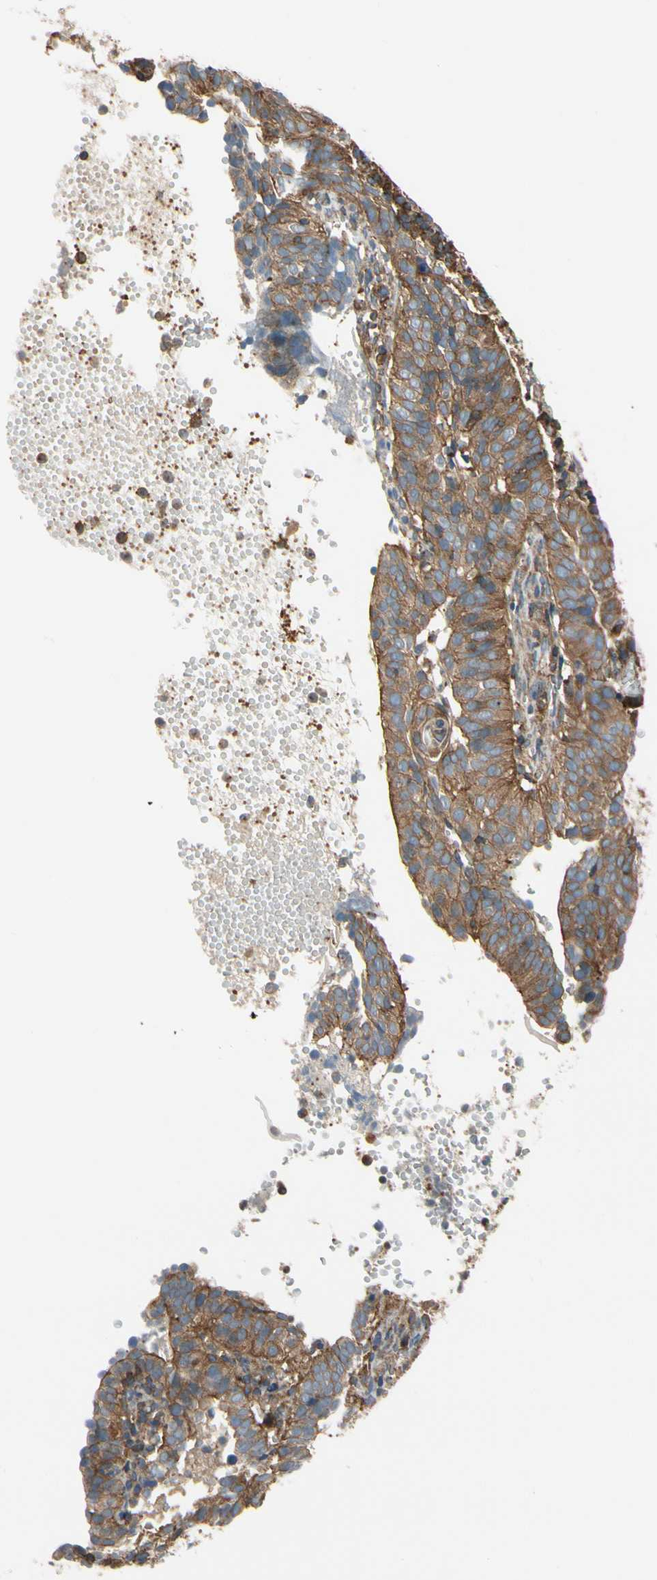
{"staining": {"intensity": "moderate", "quantity": ">75%", "location": "cytoplasmic/membranous"}, "tissue": "cervical cancer", "cell_type": "Tumor cells", "image_type": "cancer", "snomed": [{"axis": "morphology", "description": "Squamous cell carcinoma, NOS"}, {"axis": "topography", "description": "Cervix"}], "caption": "An immunohistochemistry (IHC) histopathology image of tumor tissue is shown. Protein staining in brown labels moderate cytoplasmic/membranous positivity in cervical squamous cell carcinoma within tumor cells. Using DAB (3,3'-diaminobenzidine) (brown) and hematoxylin (blue) stains, captured at high magnification using brightfield microscopy.", "gene": "EPS15", "patient": {"sex": "female", "age": 39}}